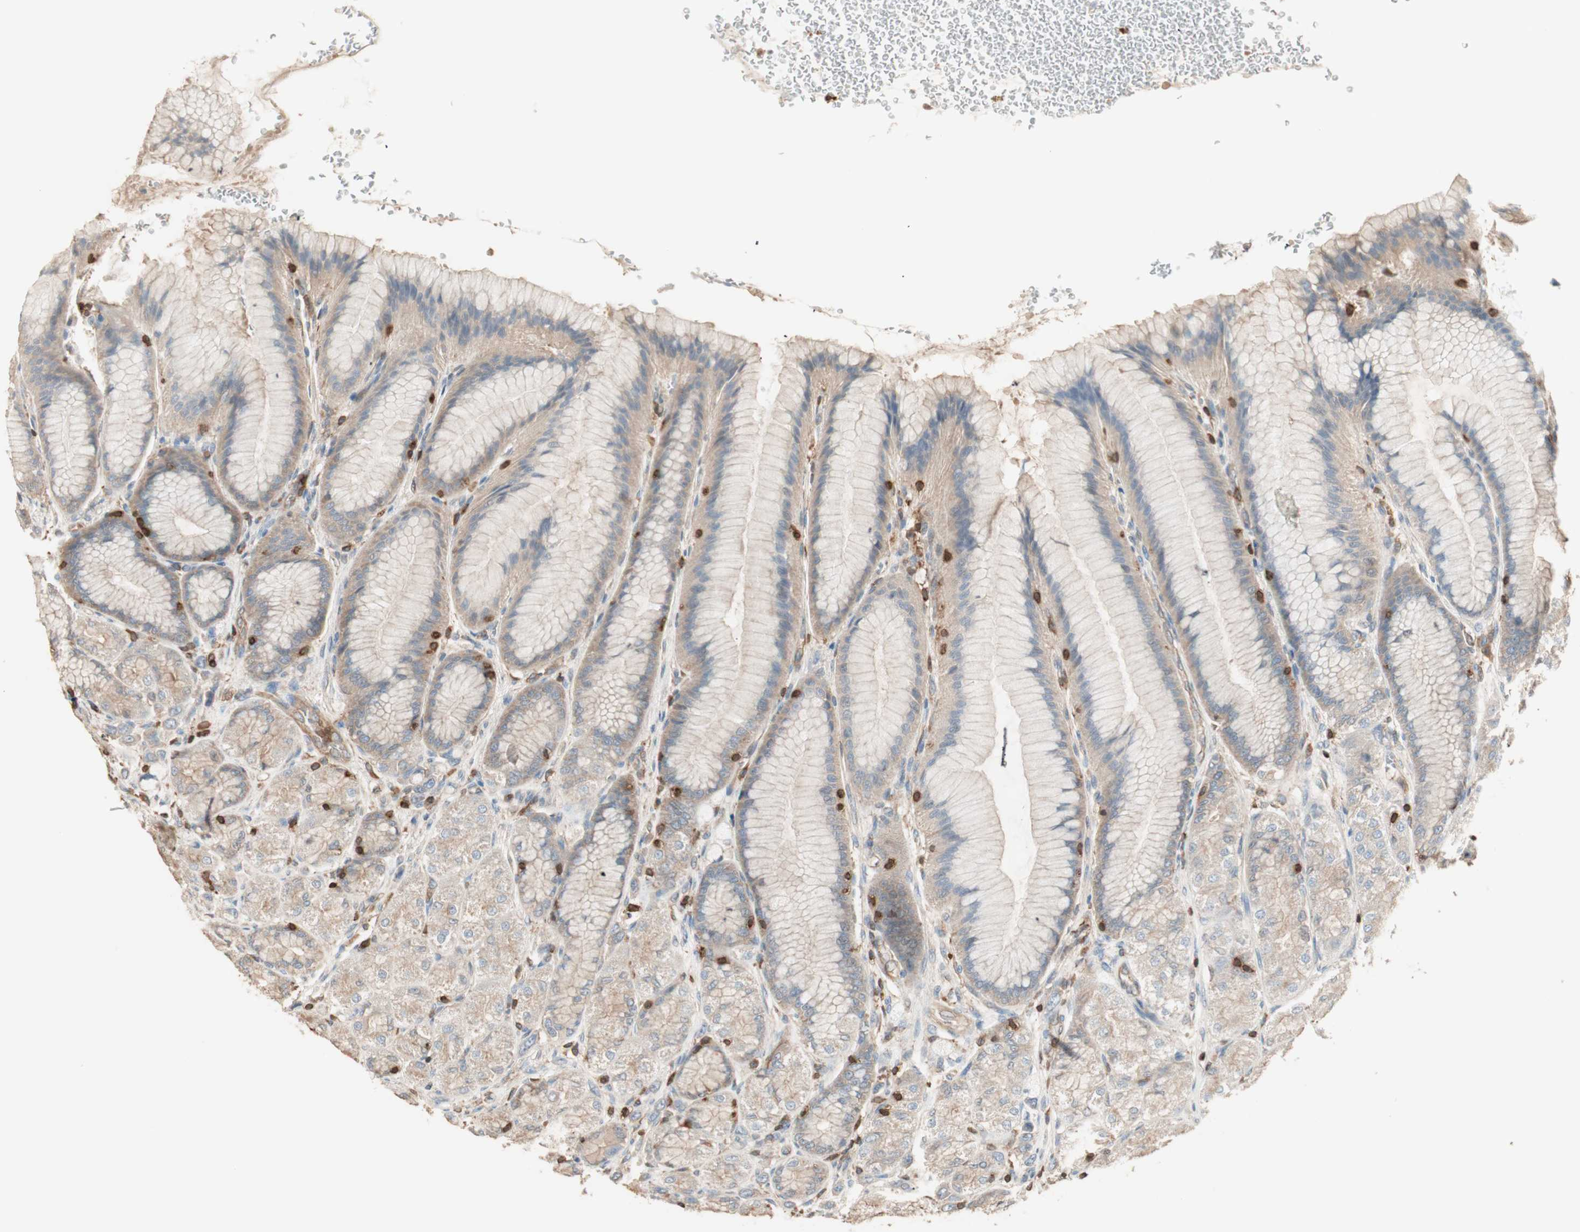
{"staining": {"intensity": "weak", "quantity": ">75%", "location": "cytoplasmic/membranous,nuclear"}, "tissue": "stomach", "cell_type": "Glandular cells", "image_type": "normal", "snomed": [{"axis": "morphology", "description": "Normal tissue, NOS"}, {"axis": "morphology", "description": "Adenocarcinoma, NOS"}, {"axis": "topography", "description": "Stomach"}, {"axis": "topography", "description": "Stomach, lower"}], "caption": "Stomach stained for a protein shows weak cytoplasmic/membranous,nuclear positivity in glandular cells.", "gene": "CRLF3", "patient": {"sex": "female", "age": 65}}